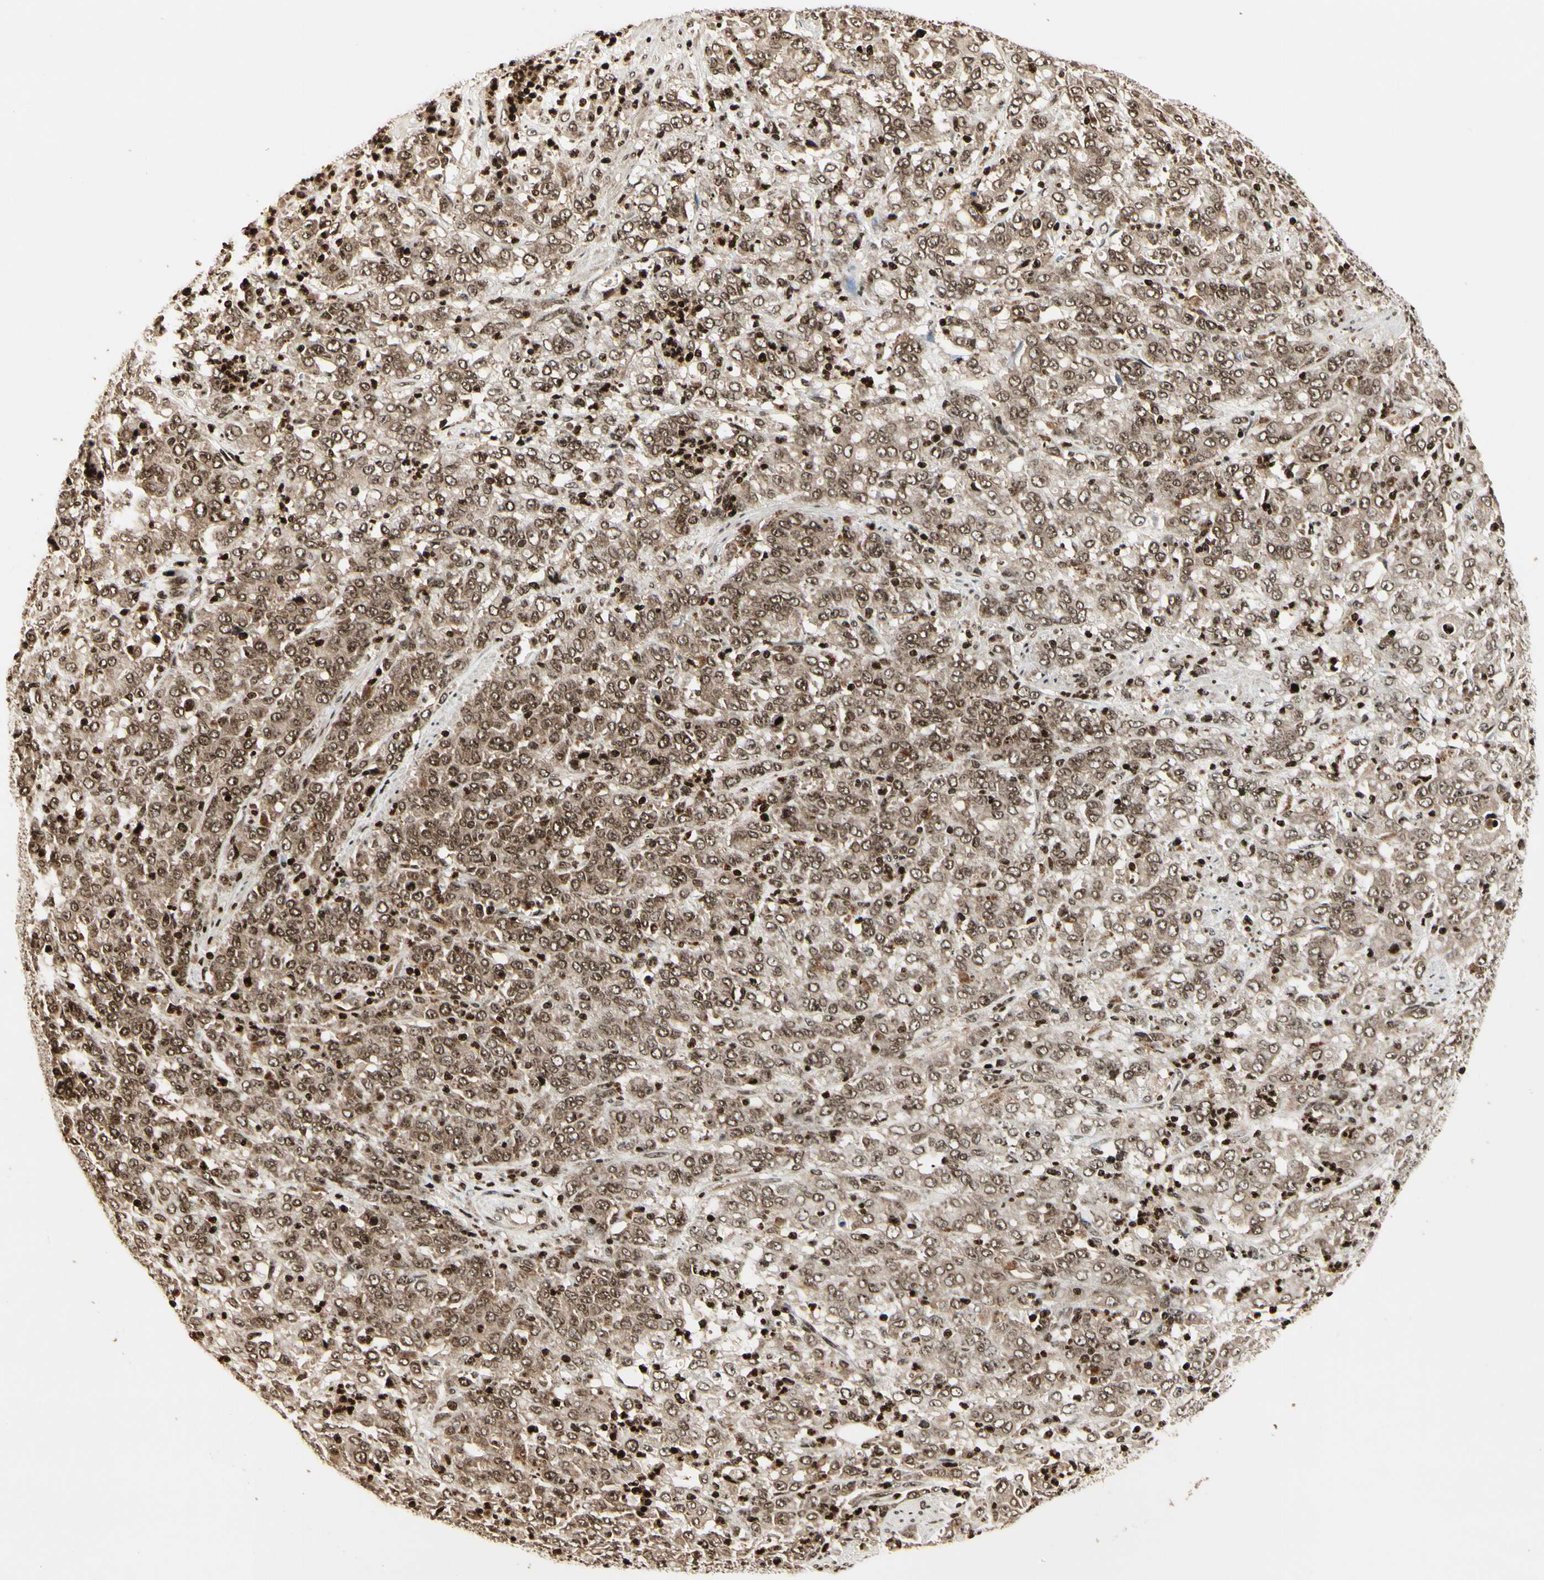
{"staining": {"intensity": "moderate", "quantity": ">75%", "location": "cytoplasmic/membranous,nuclear"}, "tissue": "stomach cancer", "cell_type": "Tumor cells", "image_type": "cancer", "snomed": [{"axis": "morphology", "description": "Adenocarcinoma, NOS"}, {"axis": "topography", "description": "Stomach, lower"}], "caption": "Immunohistochemistry (IHC) of stomach cancer exhibits medium levels of moderate cytoplasmic/membranous and nuclear expression in about >75% of tumor cells.", "gene": "TSHZ3", "patient": {"sex": "female", "age": 71}}